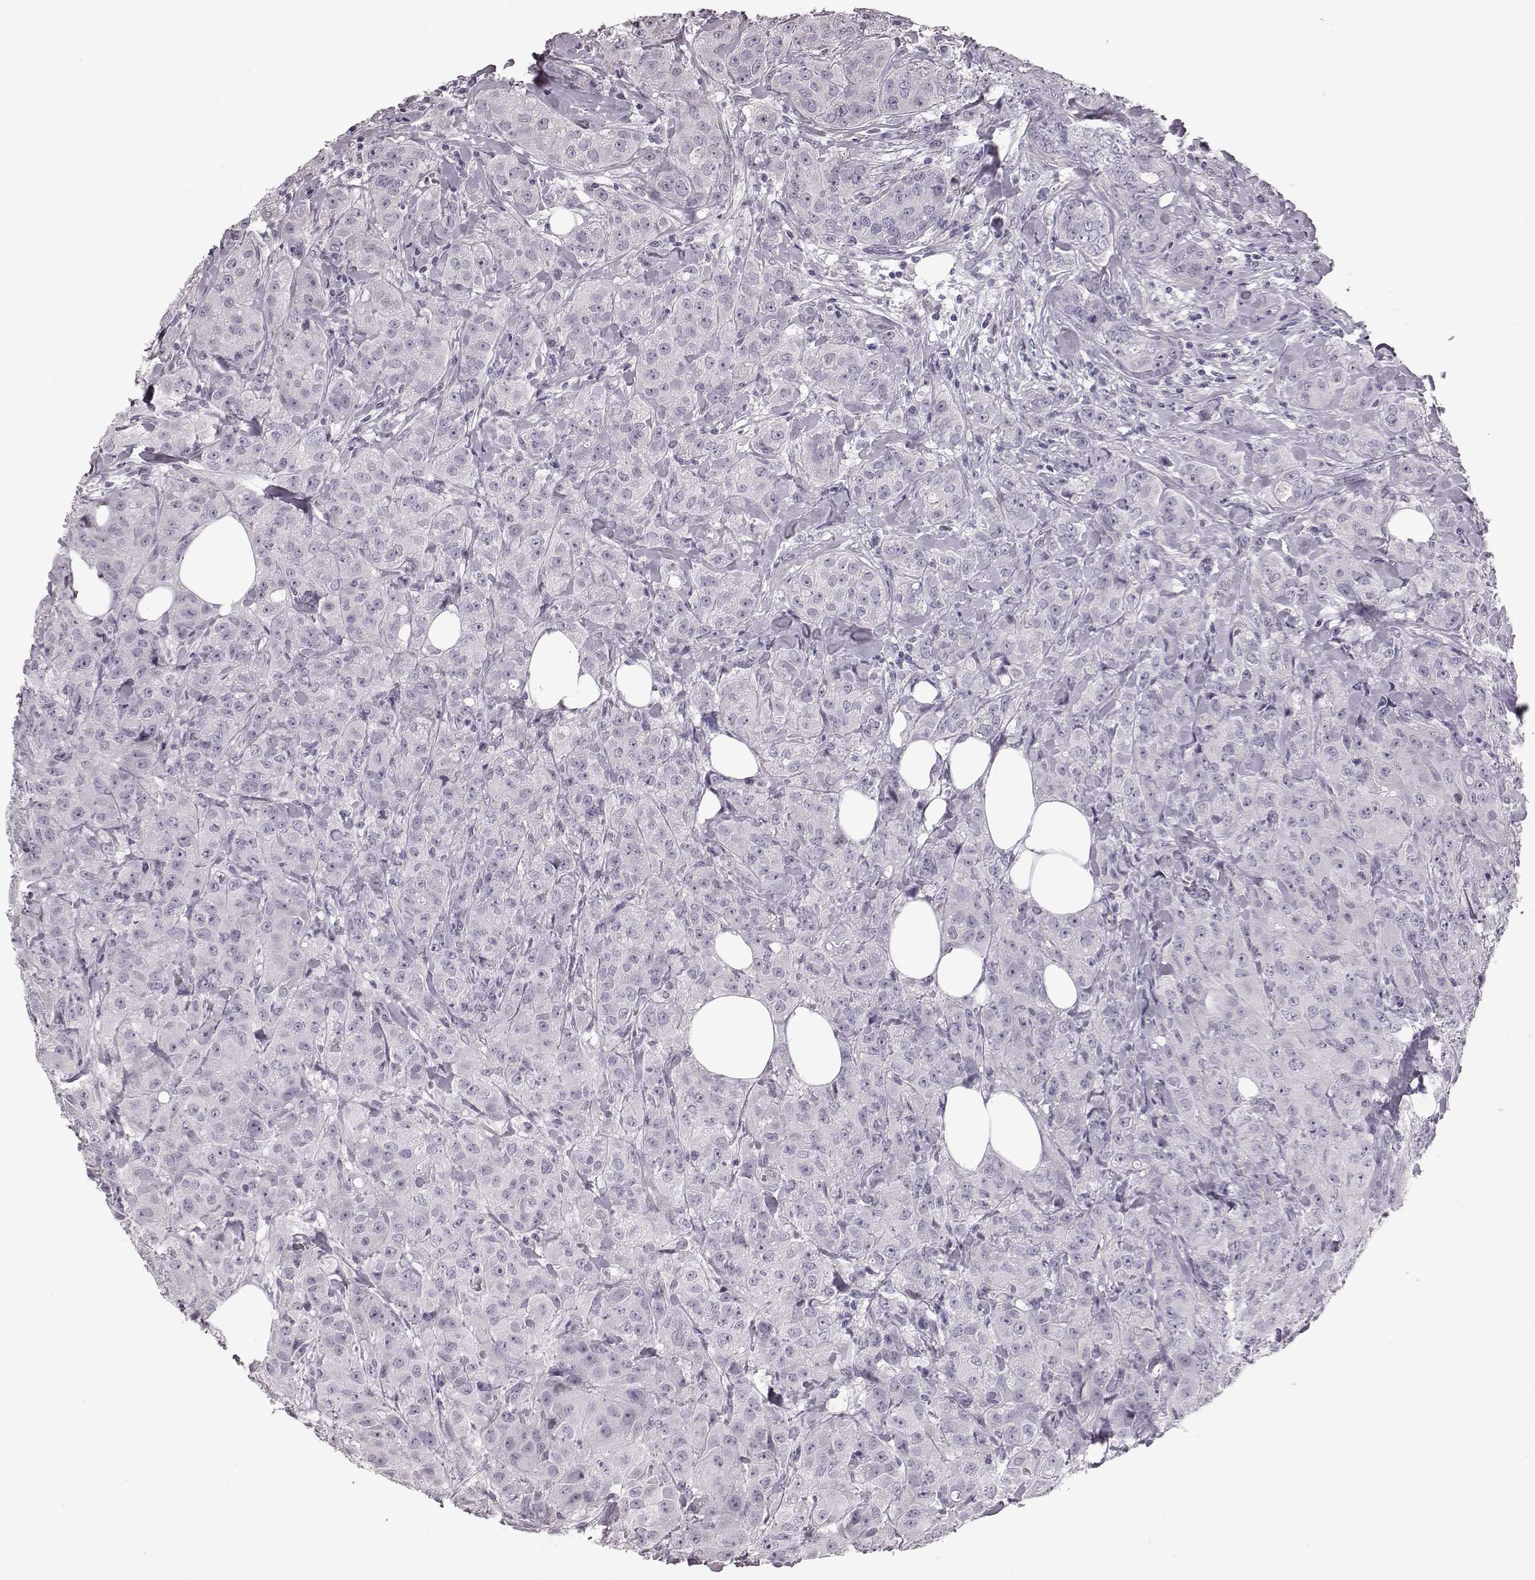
{"staining": {"intensity": "negative", "quantity": "none", "location": "none"}, "tissue": "breast cancer", "cell_type": "Tumor cells", "image_type": "cancer", "snomed": [{"axis": "morphology", "description": "Duct carcinoma"}, {"axis": "topography", "description": "Breast"}], "caption": "Human breast cancer stained for a protein using immunohistochemistry exhibits no staining in tumor cells.", "gene": "TCHHL1", "patient": {"sex": "female", "age": 43}}